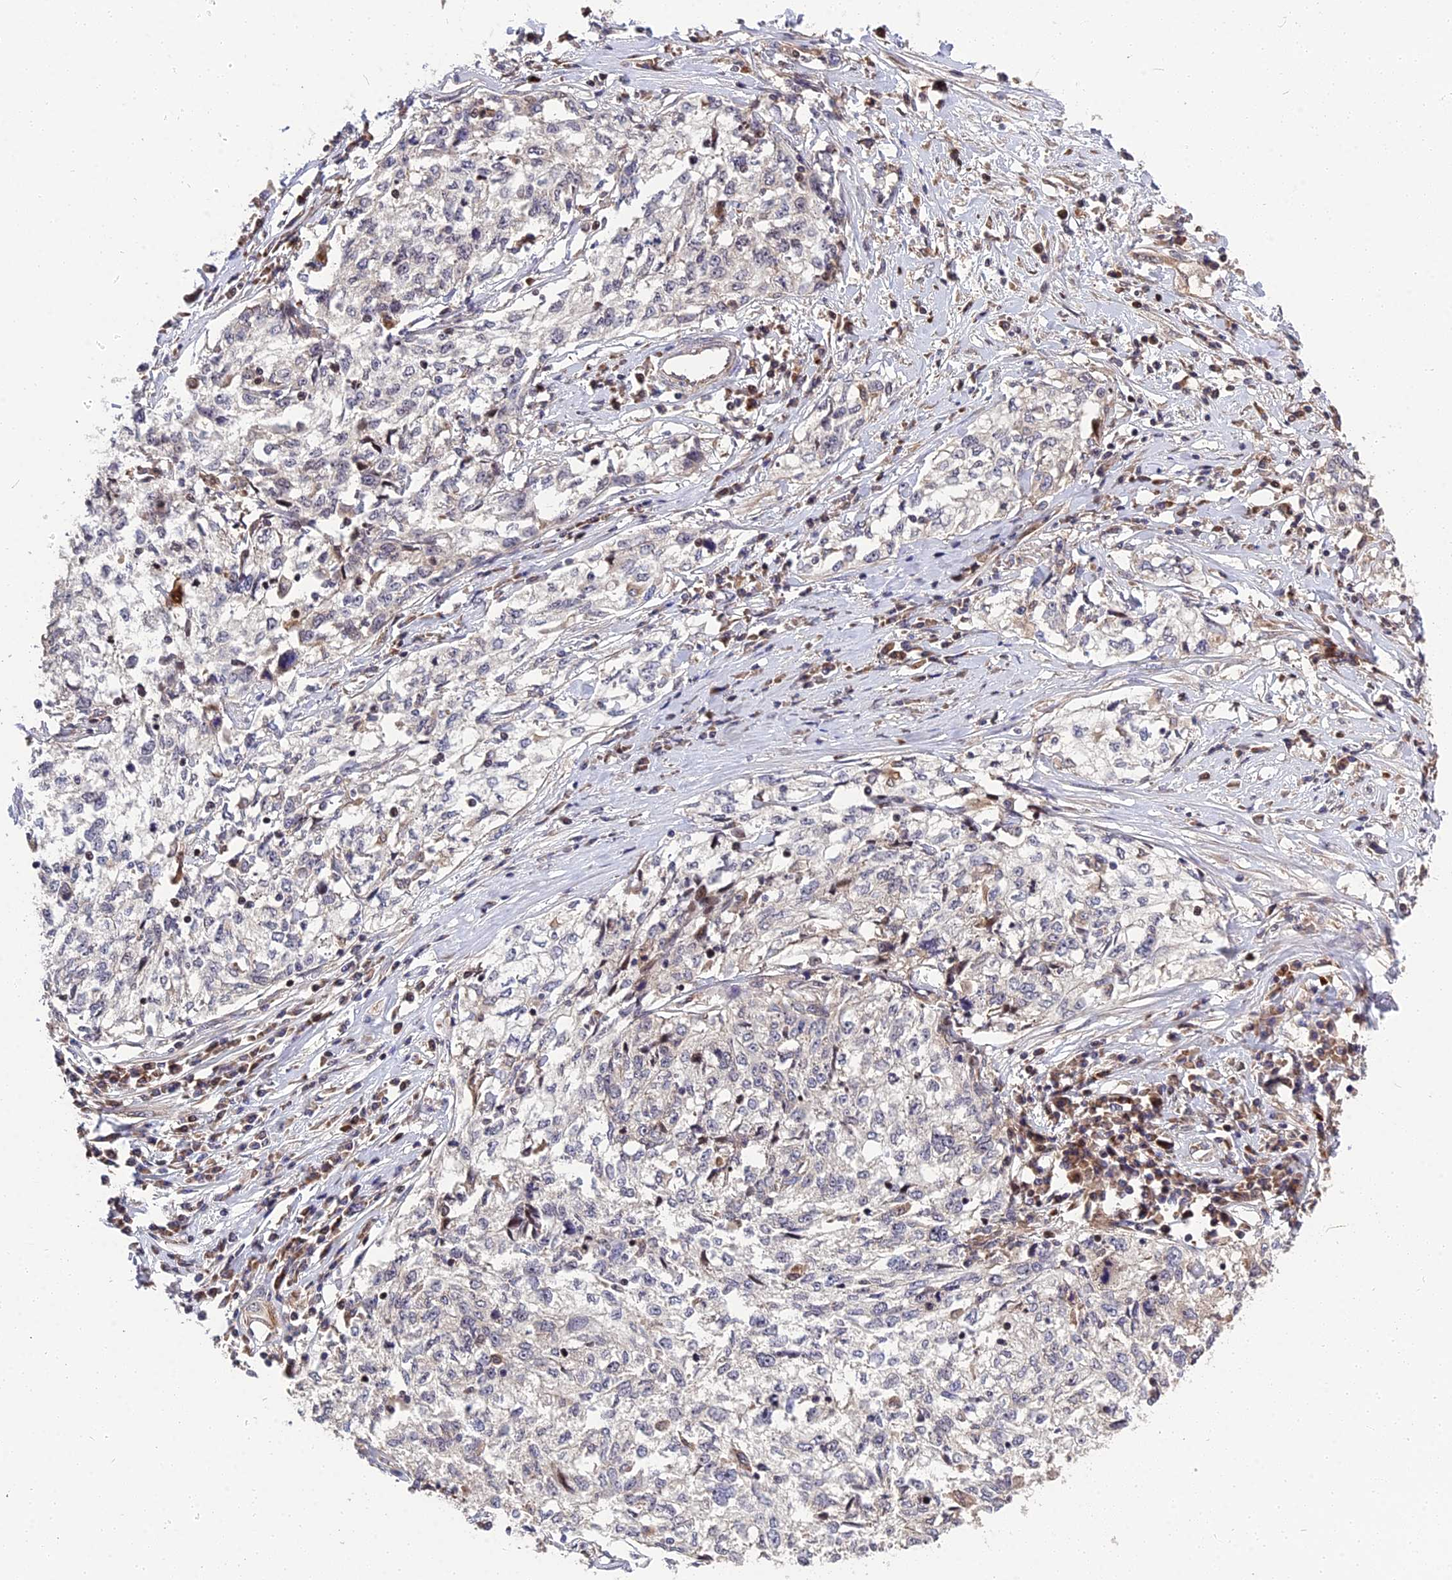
{"staining": {"intensity": "negative", "quantity": "none", "location": "none"}, "tissue": "cervical cancer", "cell_type": "Tumor cells", "image_type": "cancer", "snomed": [{"axis": "morphology", "description": "Squamous cell carcinoma, NOS"}, {"axis": "topography", "description": "Cervix"}], "caption": "Histopathology image shows no significant protein positivity in tumor cells of cervical squamous cell carcinoma.", "gene": "MFSD2A", "patient": {"sex": "female", "age": 57}}